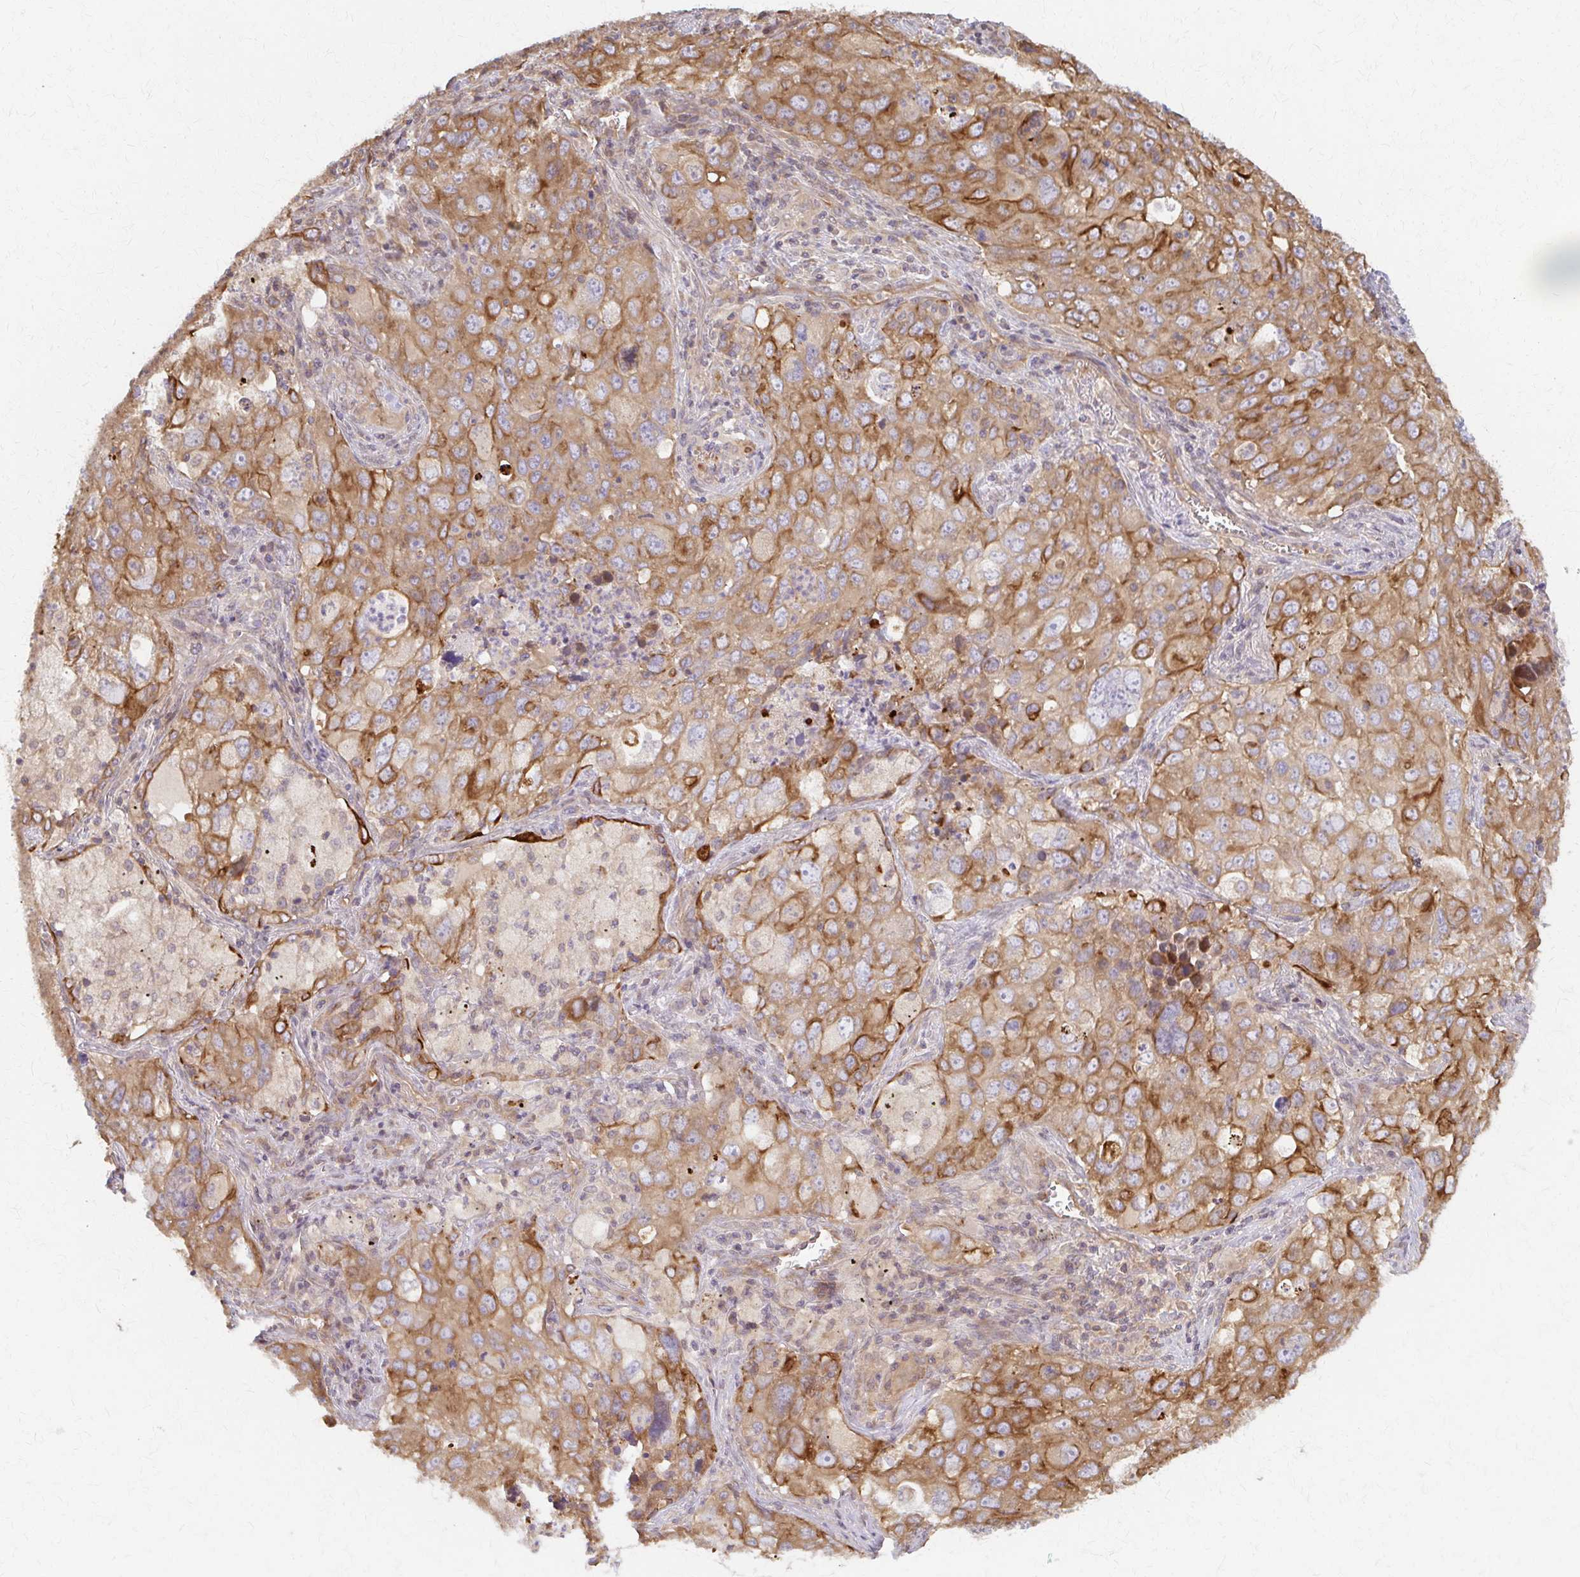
{"staining": {"intensity": "strong", "quantity": ">75%", "location": "cytoplasmic/membranous"}, "tissue": "lung cancer", "cell_type": "Tumor cells", "image_type": "cancer", "snomed": [{"axis": "morphology", "description": "Adenocarcinoma, NOS"}, {"axis": "morphology", "description": "Adenocarcinoma, metastatic, NOS"}, {"axis": "topography", "description": "Lymph node"}, {"axis": "topography", "description": "Lung"}], "caption": "Tumor cells demonstrate high levels of strong cytoplasmic/membranous positivity in about >75% of cells in lung cancer (adenocarcinoma). The staining was performed using DAB (3,3'-diaminobenzidine), with brown indicating positive protein expression. Nuclei are stained blue with hematoxylin.", "gene": "ARHGAP35", "patient": {"sex": "female", "age": 42}}